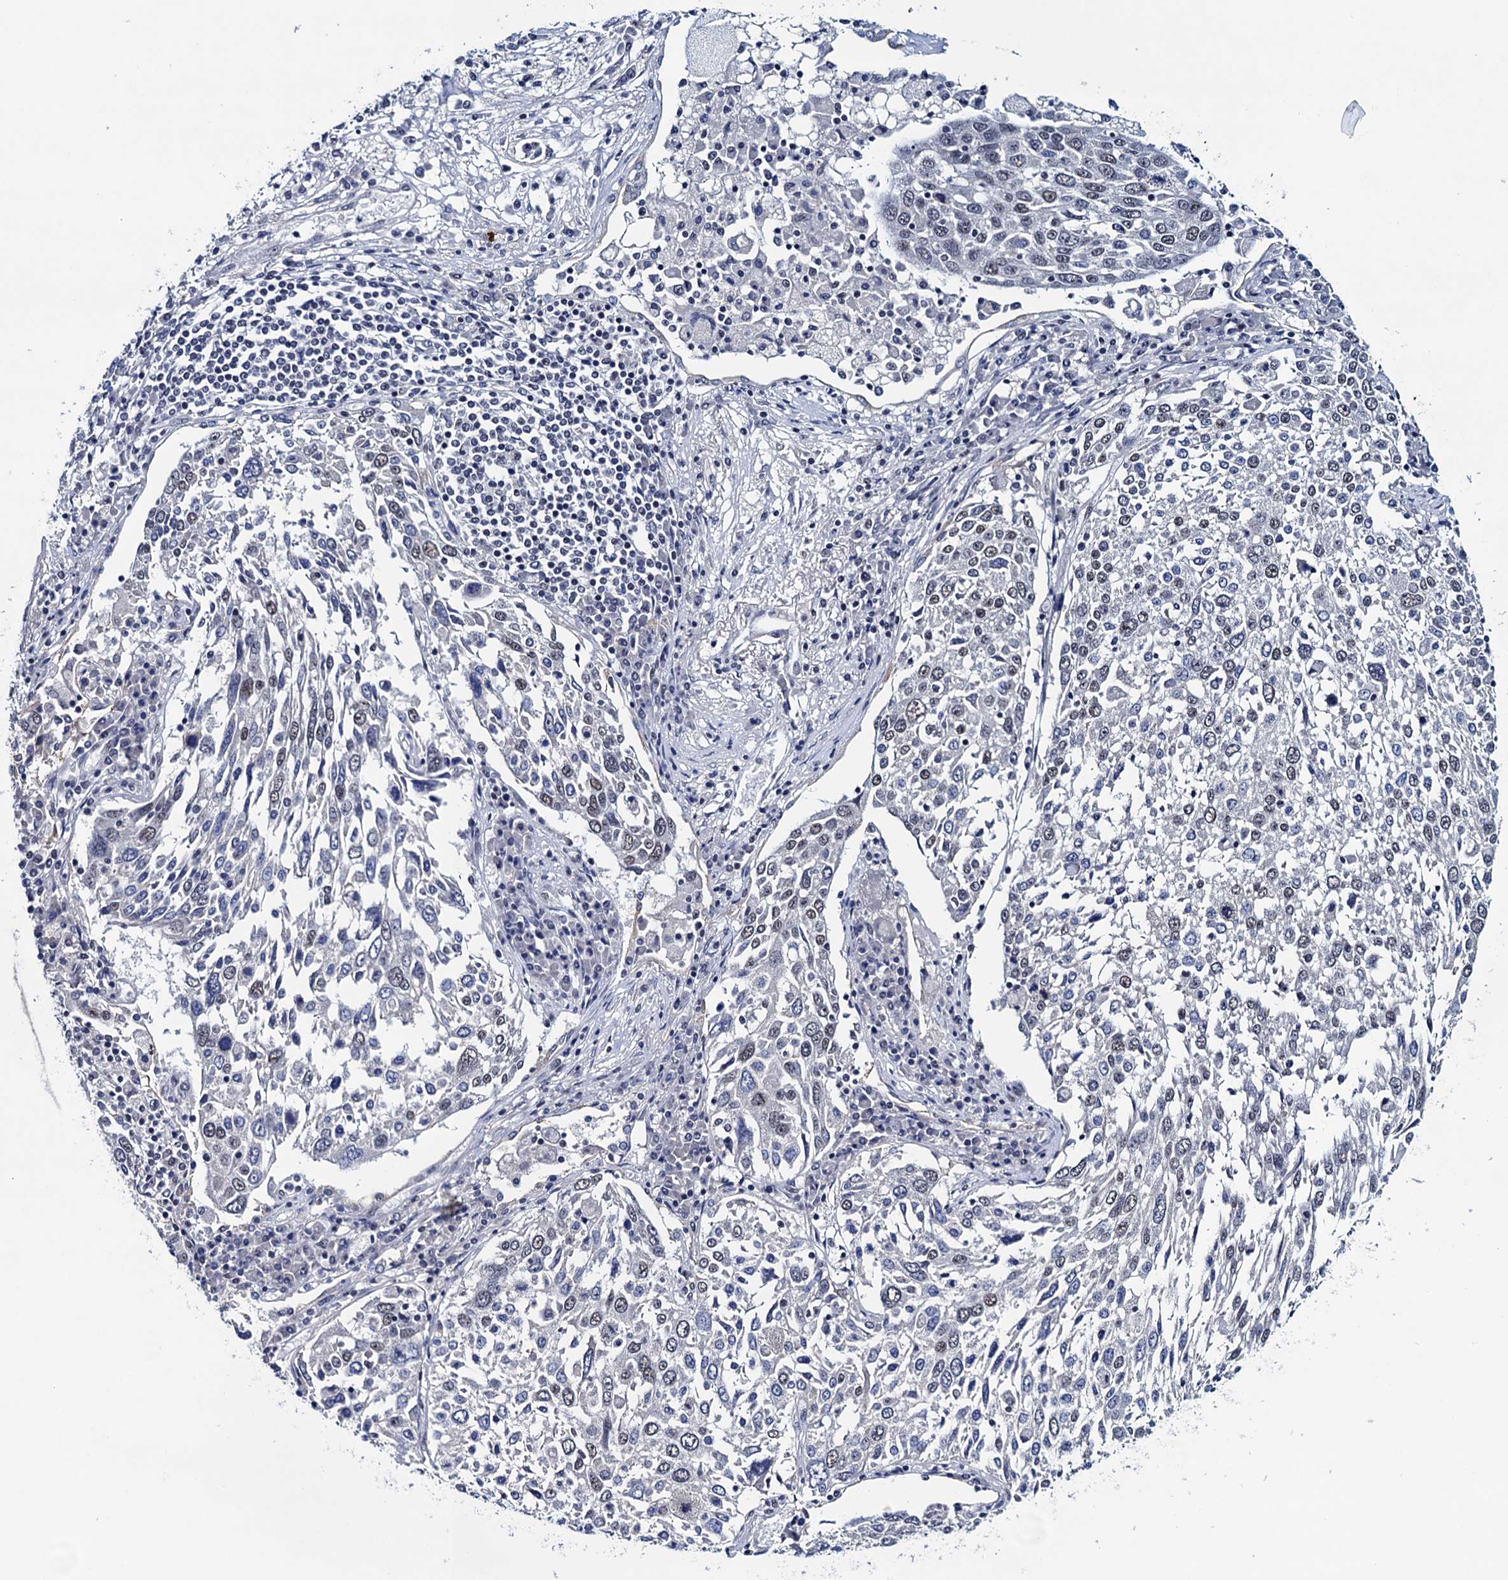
{"staining": {"intensity": "weak", "quantity": "<25%", "location": "nuclear"}, "tissue": "lung cancer", "cell_type": "Tumor cells", "image_type": "cancer", "snomed": [{"axis": "morphology", "description": "Squamous cell carcinoma, NOS"}, {"axis": "topography", "description": "Lung"}], "caption": "Lung cancer (squamous cell carcinoma) was stained to show a protein in brown. There is no significant positivity in tumor cells.", "gene": "FNBP4", "patient": {"sex": "male", "age": 65}}